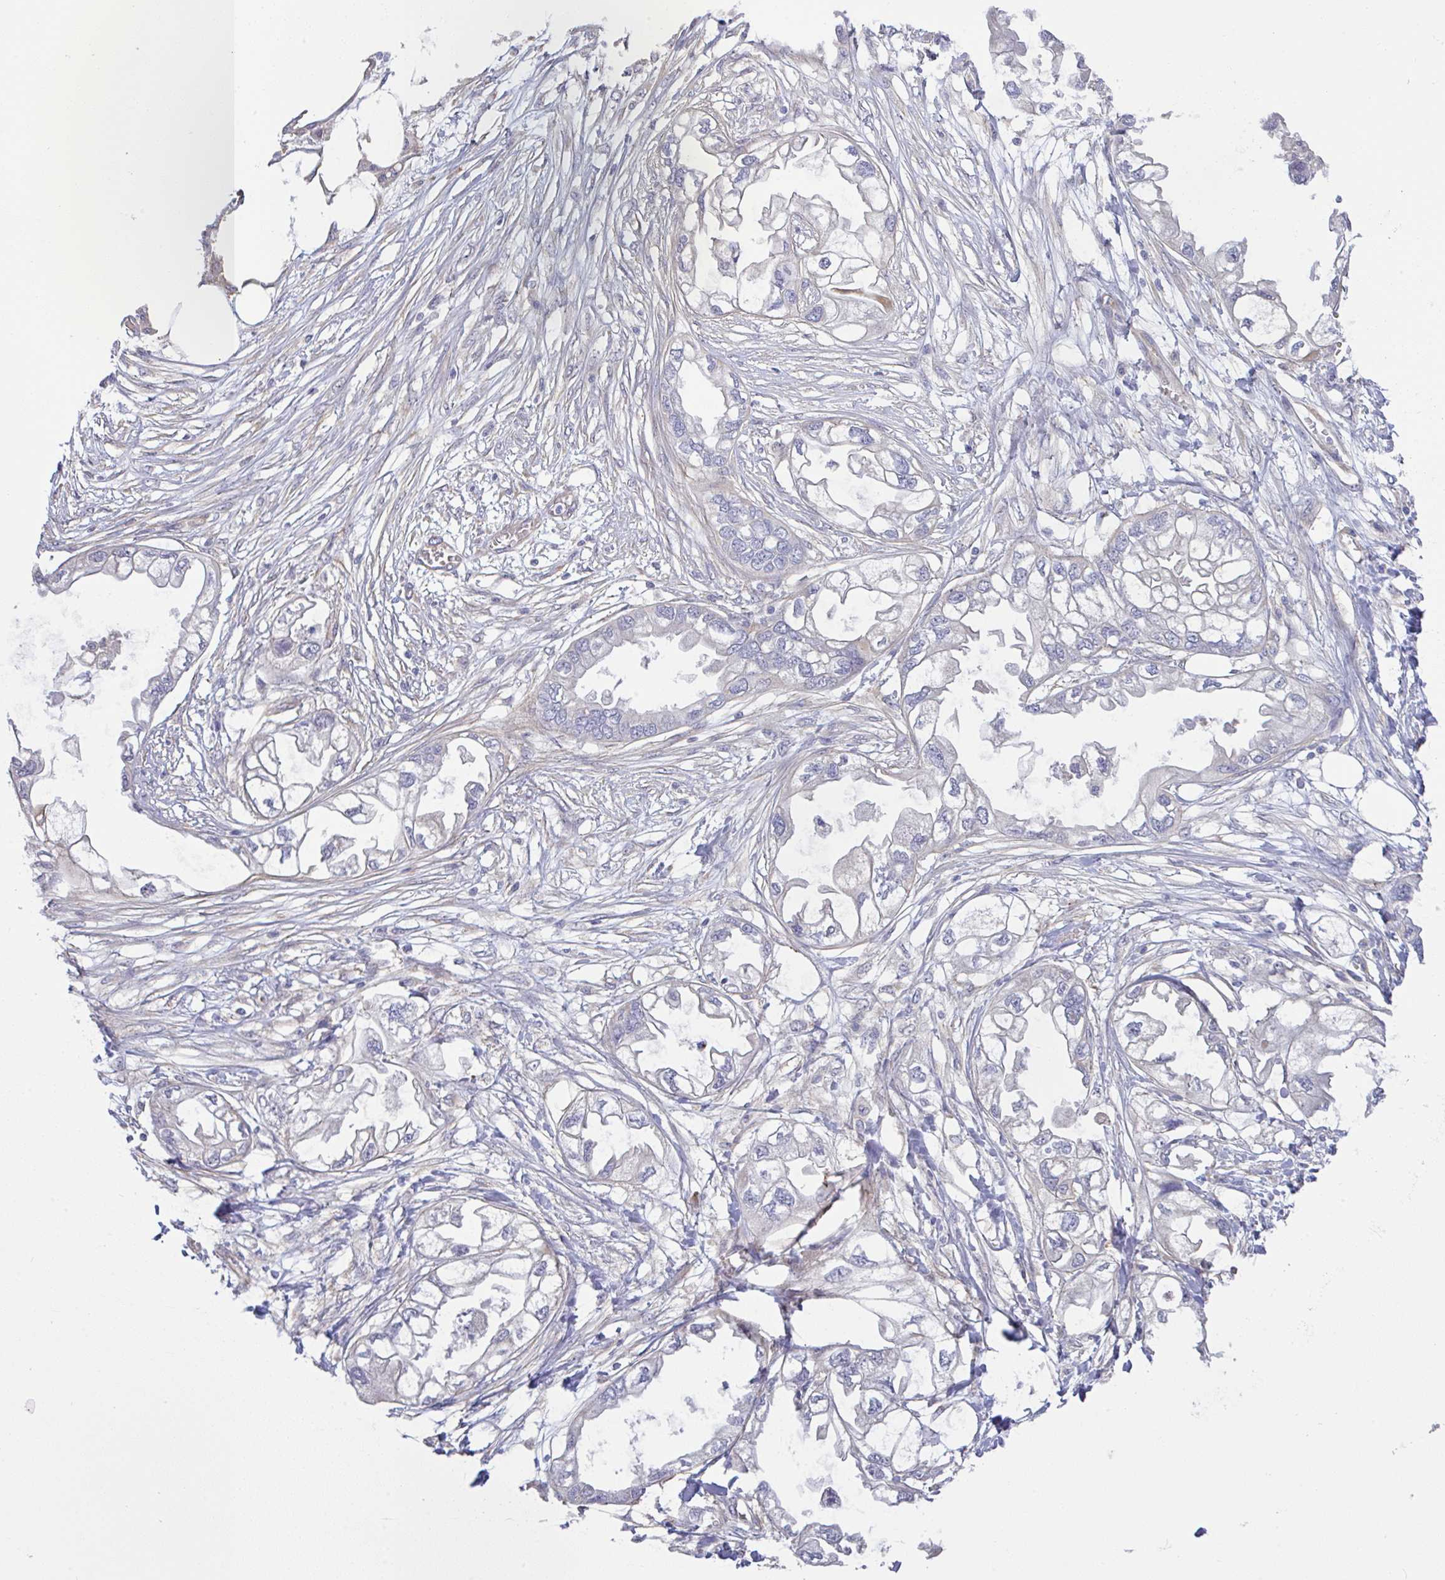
{"staining": {"intensity": "negative", "quantity": "none", "location": "none"}, "tissue": "endometrial cancer", "cell_type": "Tumor cells", "image_type": "cancer", "snomed": [{"axis": "morphology", "description": "Adenocarcinoma, NOS"}, {"axis": "morphology", "description": "Adenocarcinoma, metastatic, NOS"}, {"axis": "topography", "description": "Adipose tissue"}, {"axis": "topography", "description": "Endometrium"}], "caption": "IHC image of adenocarcinoma (endometrial) stained for a protein (brown), which demonstrates no staining in tumor cells. (Stains: DAB (3,3'-diaminobenzidine) immunohistochemistry (IHC) with hematoxylin counter stain, Microscopy: brightfield microscopy at high magnification).", "gene": "PLCD4", "patient": {"sex": "female", "age": 67}}